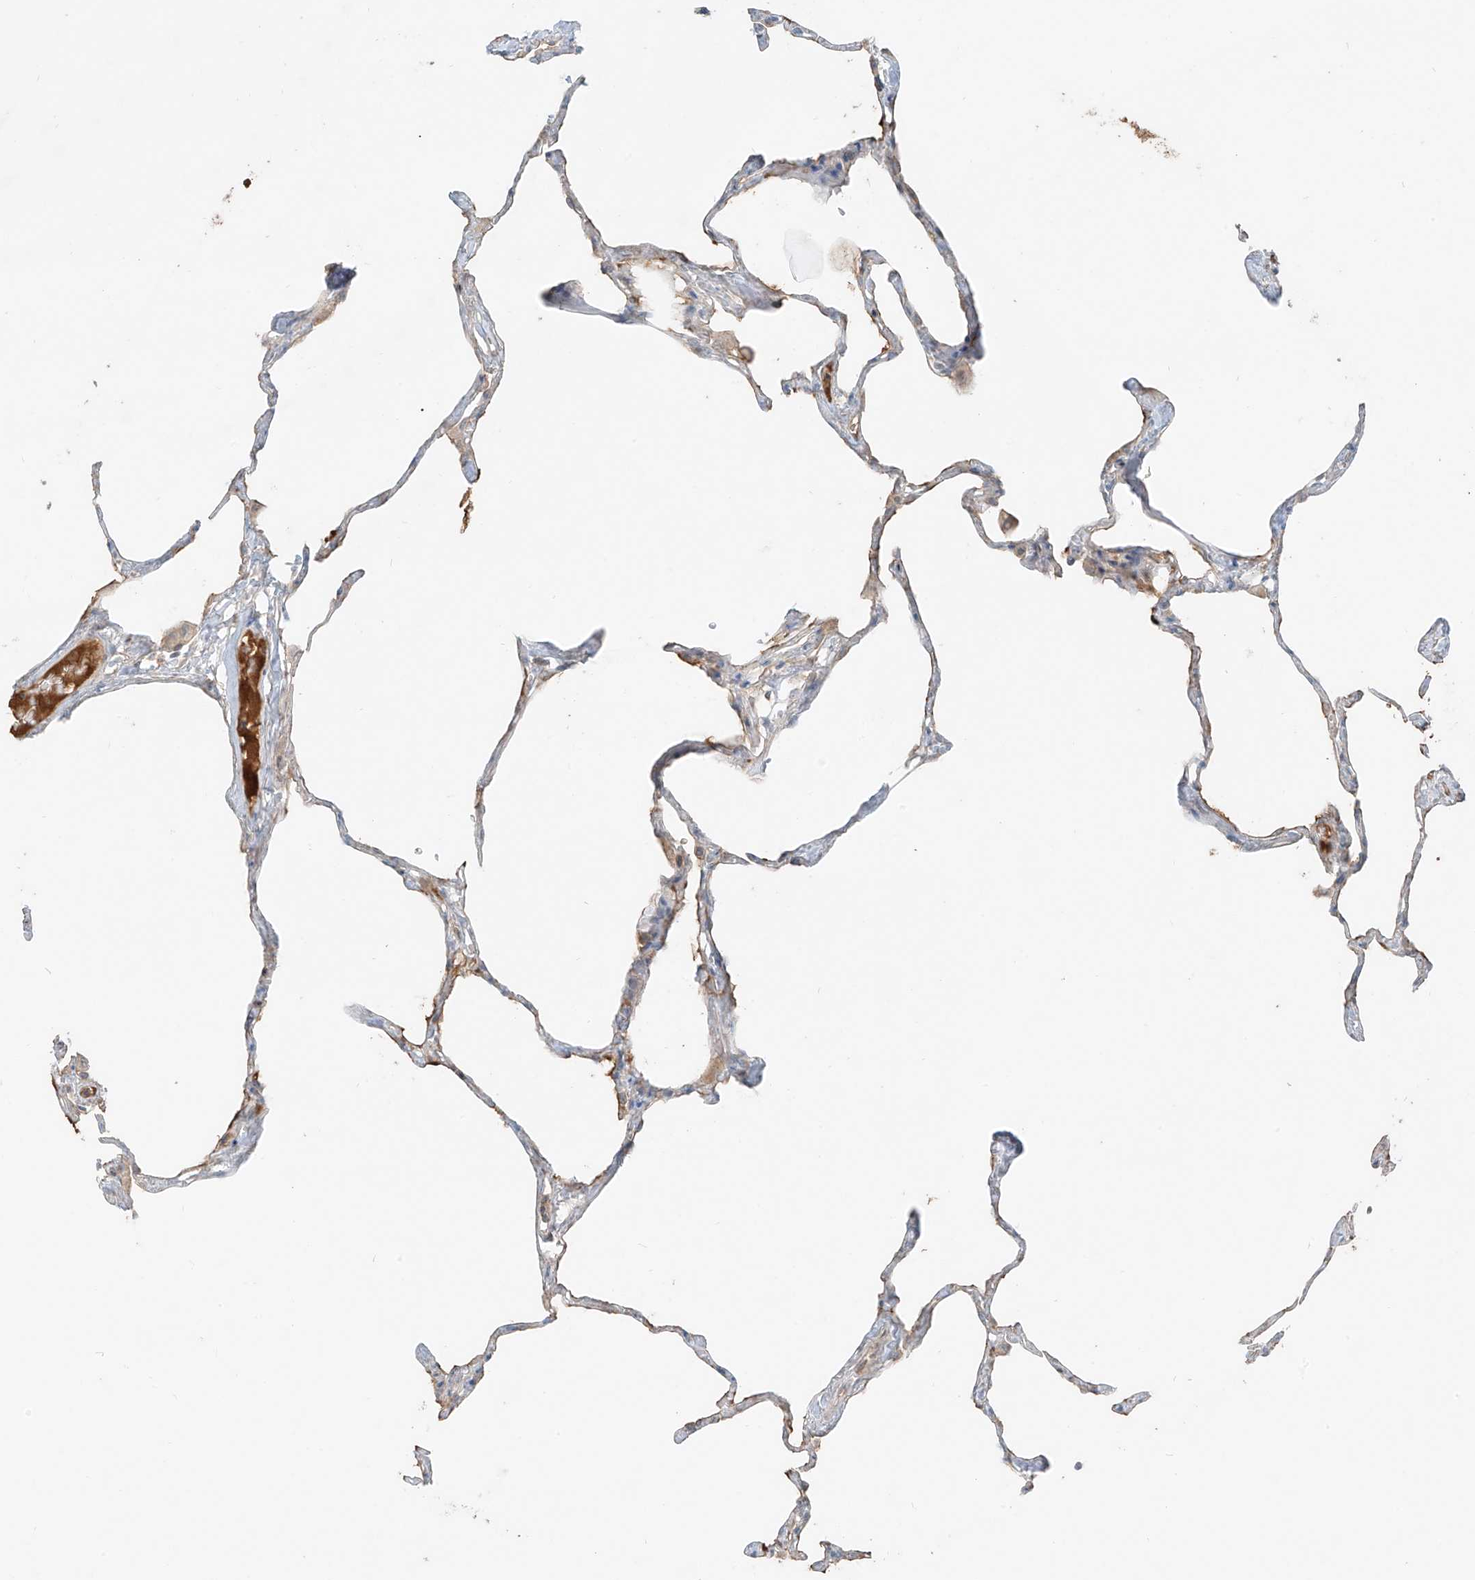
{"staining": {"intensity": "moderate", "quantity": "<25%", "location": "cytoplasmic/membranous"}, "tissue": "lung", "cell_type": "Alveolar cells", "image_type": "normal", "snomed": [{"axis": "morphology", "description": "Normal tissue, NOS"}, {"axis": "topography", "description": "Lung"}], "caption": "Alveolar cells show low levels of moderate cytoplasmic/membranous positivity in approximately <25% of cells in unremarkable human lung. The staining was performed using DAB to visualize the protein expression in brown, while the nuclei were stained in blue with hematoxylin (Magnification: 20x).", "gene": "FSTL1", "patient": {"sex": "male", "age": 65}}